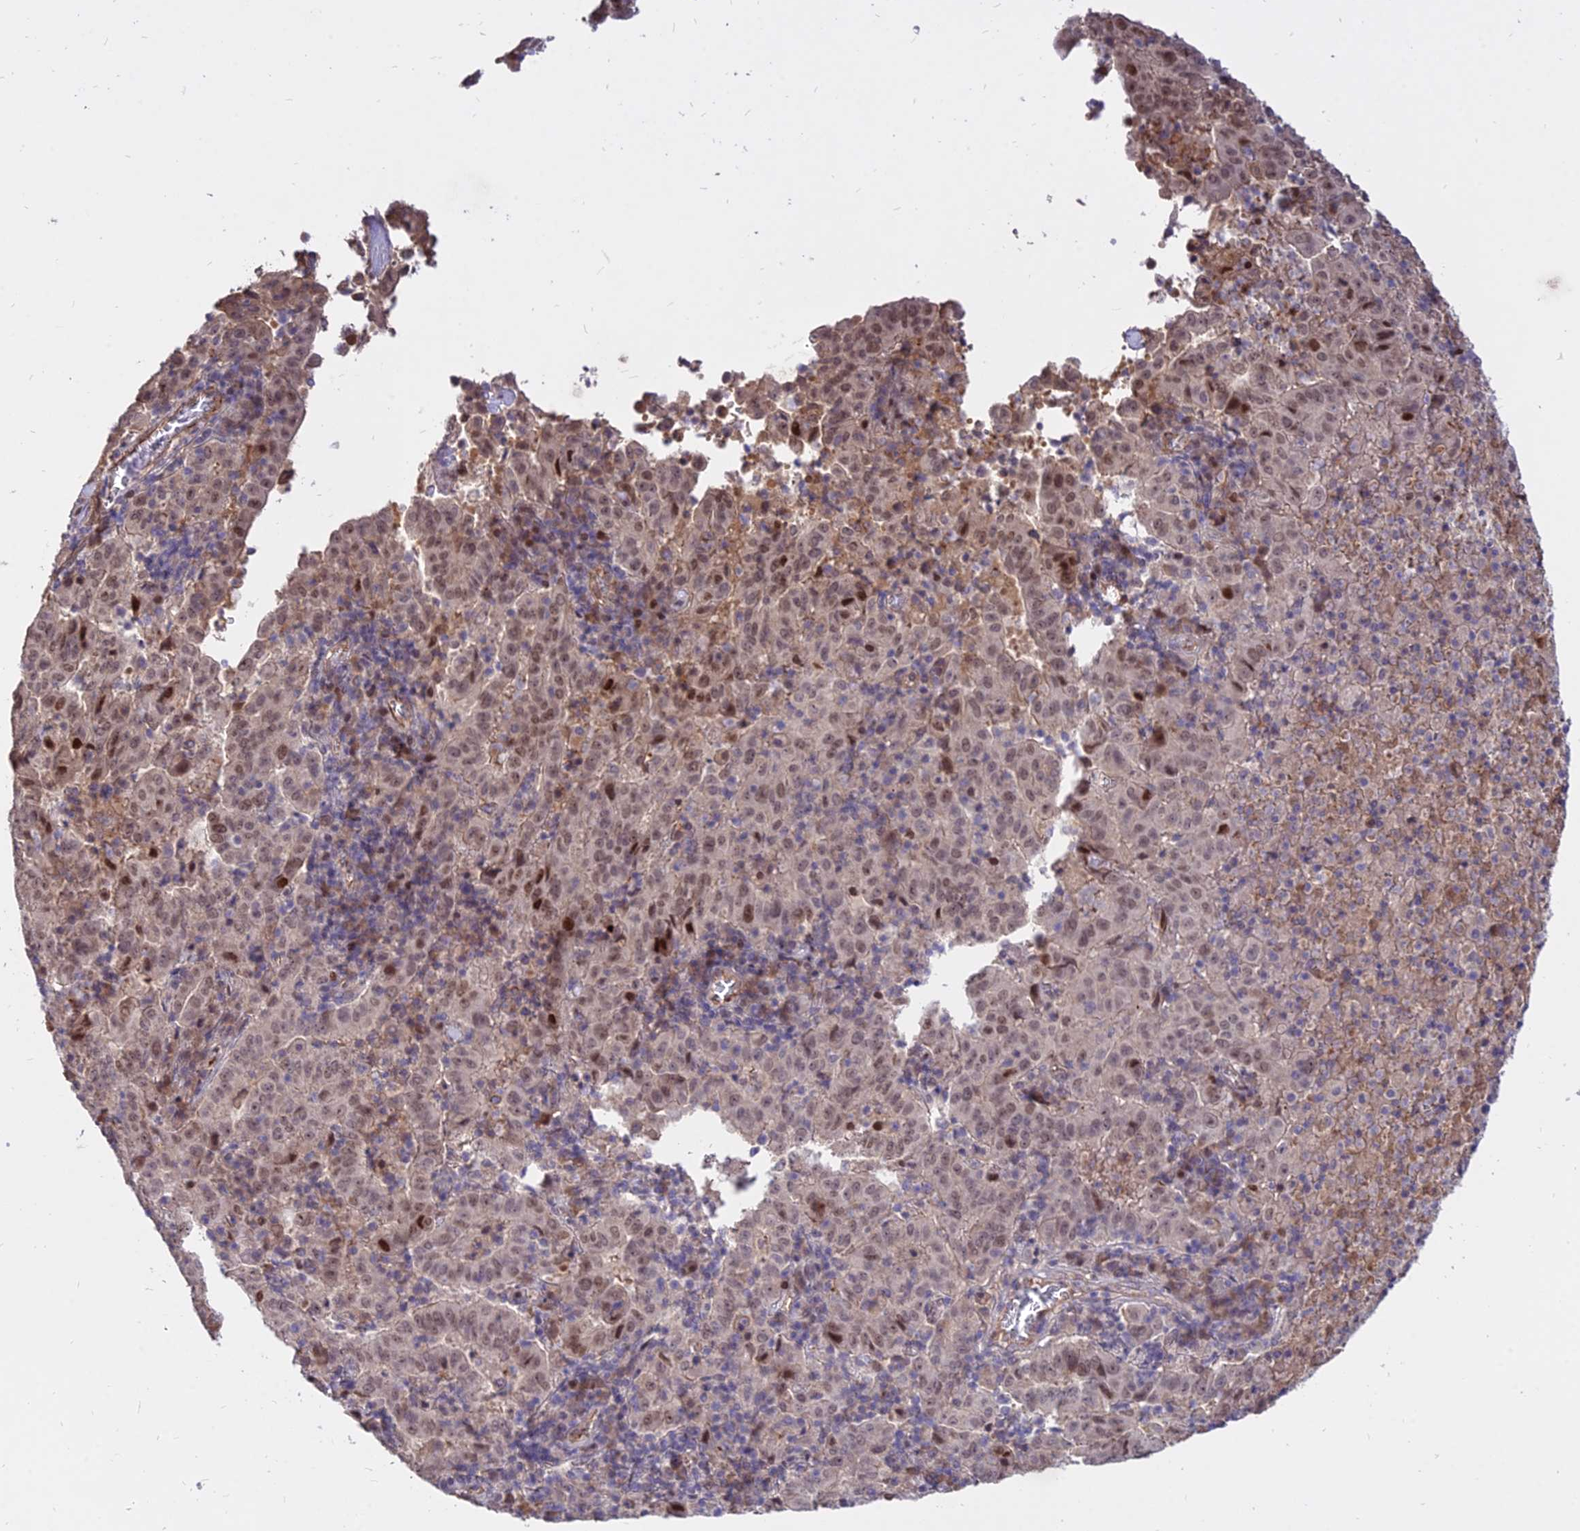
{"staining": {"intensity": "weak", "quantity": ">75%", "location": "nuclear"}, "tissue": "pancreatic cancer", "cell_type": "Tumor cells", "image_type": "cancer", "snomed": [{"axis": "morphology", "description": "Adenocarcinoma, NOS"}, {"axis": "topography", "description": "Pancreas"}], "caption": "The micrograph reveals immunohistochemical staining of pancreatic adenocarcinoma. There is weak nuclear positivity is appreciated in approximately >75% of tumor cells.", "gene": "C11orf68", "patient": {"sex": "male", "age": 63}}